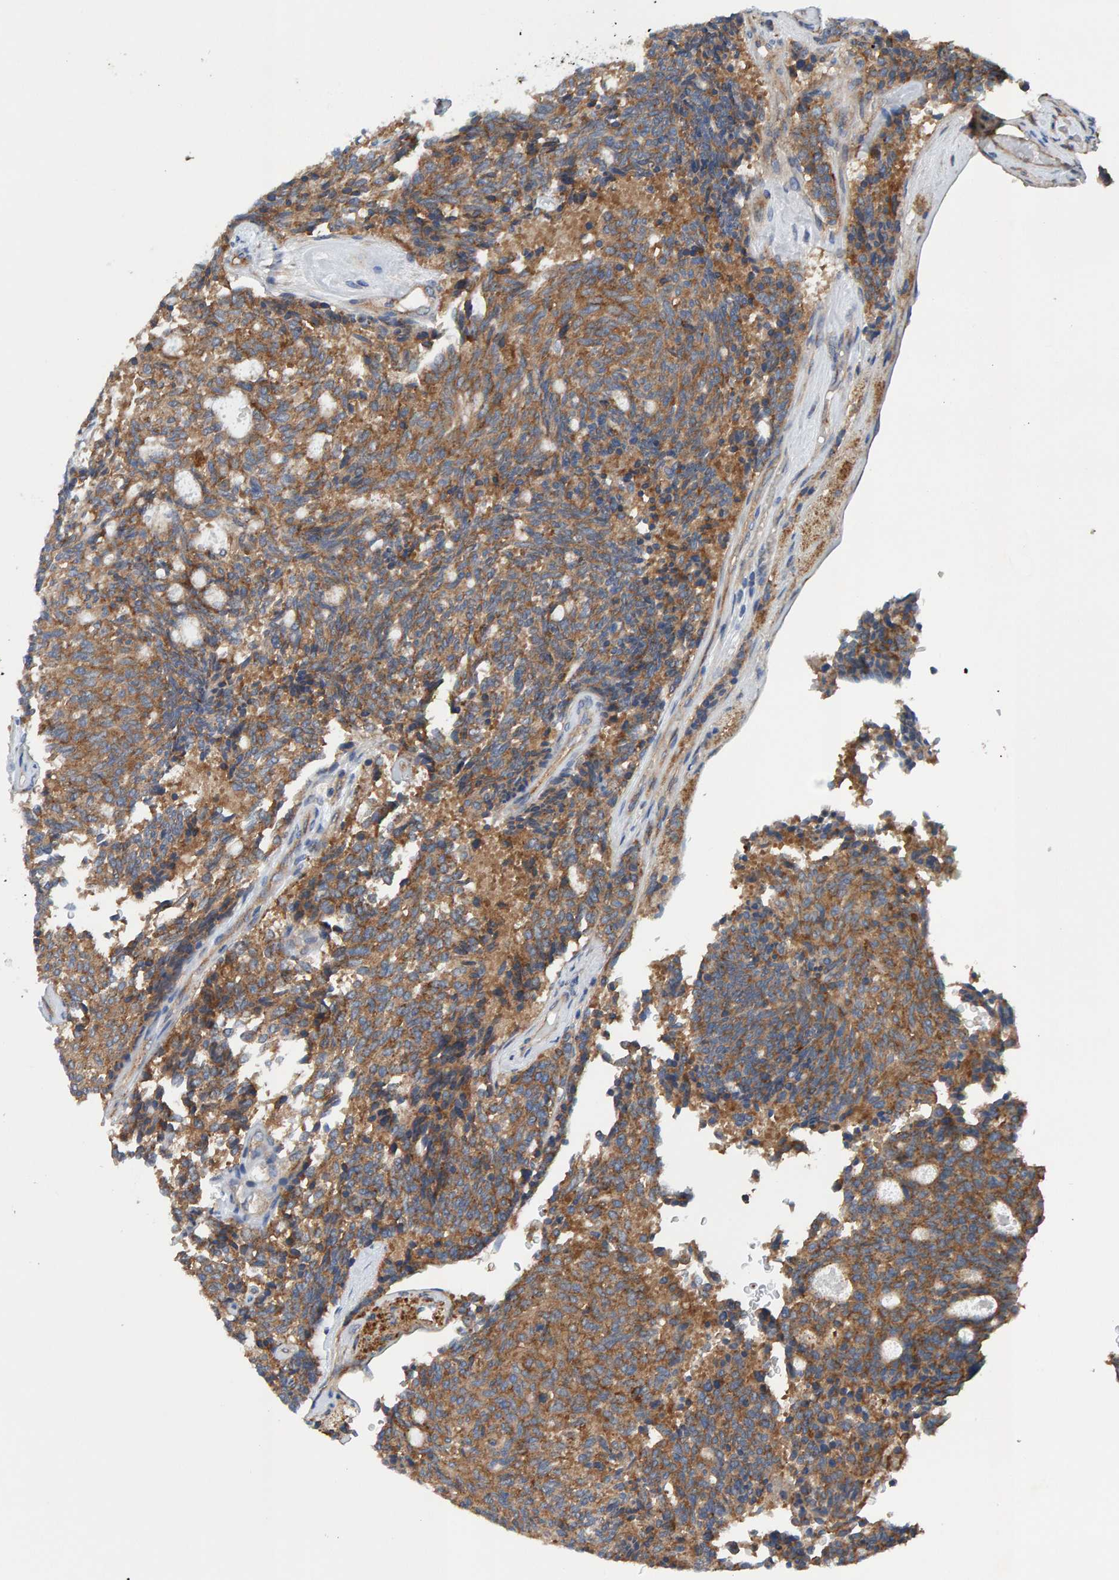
{"staining": {"intensity": "moderate", "quantity": ">75%", "location": "cytoplasmic/membranous"}, "tissue": "carcinoid", "cell_type": "Tumor cells", "image_type": "cancer", "snomed": [{"axis": "morphology", "description": "Carcinoid, malignant, NOS"}, {"axis": "topography", "description": "Pancreas"}], "caption": "Immunohistochemical staining of carcinoid exhibits medium levels of moderate cytoplasmic/membranous positivity in approximately >75% of tumor cells.", "gene": "MKLN1", "patient": {"sex": "female", "age": 54}}